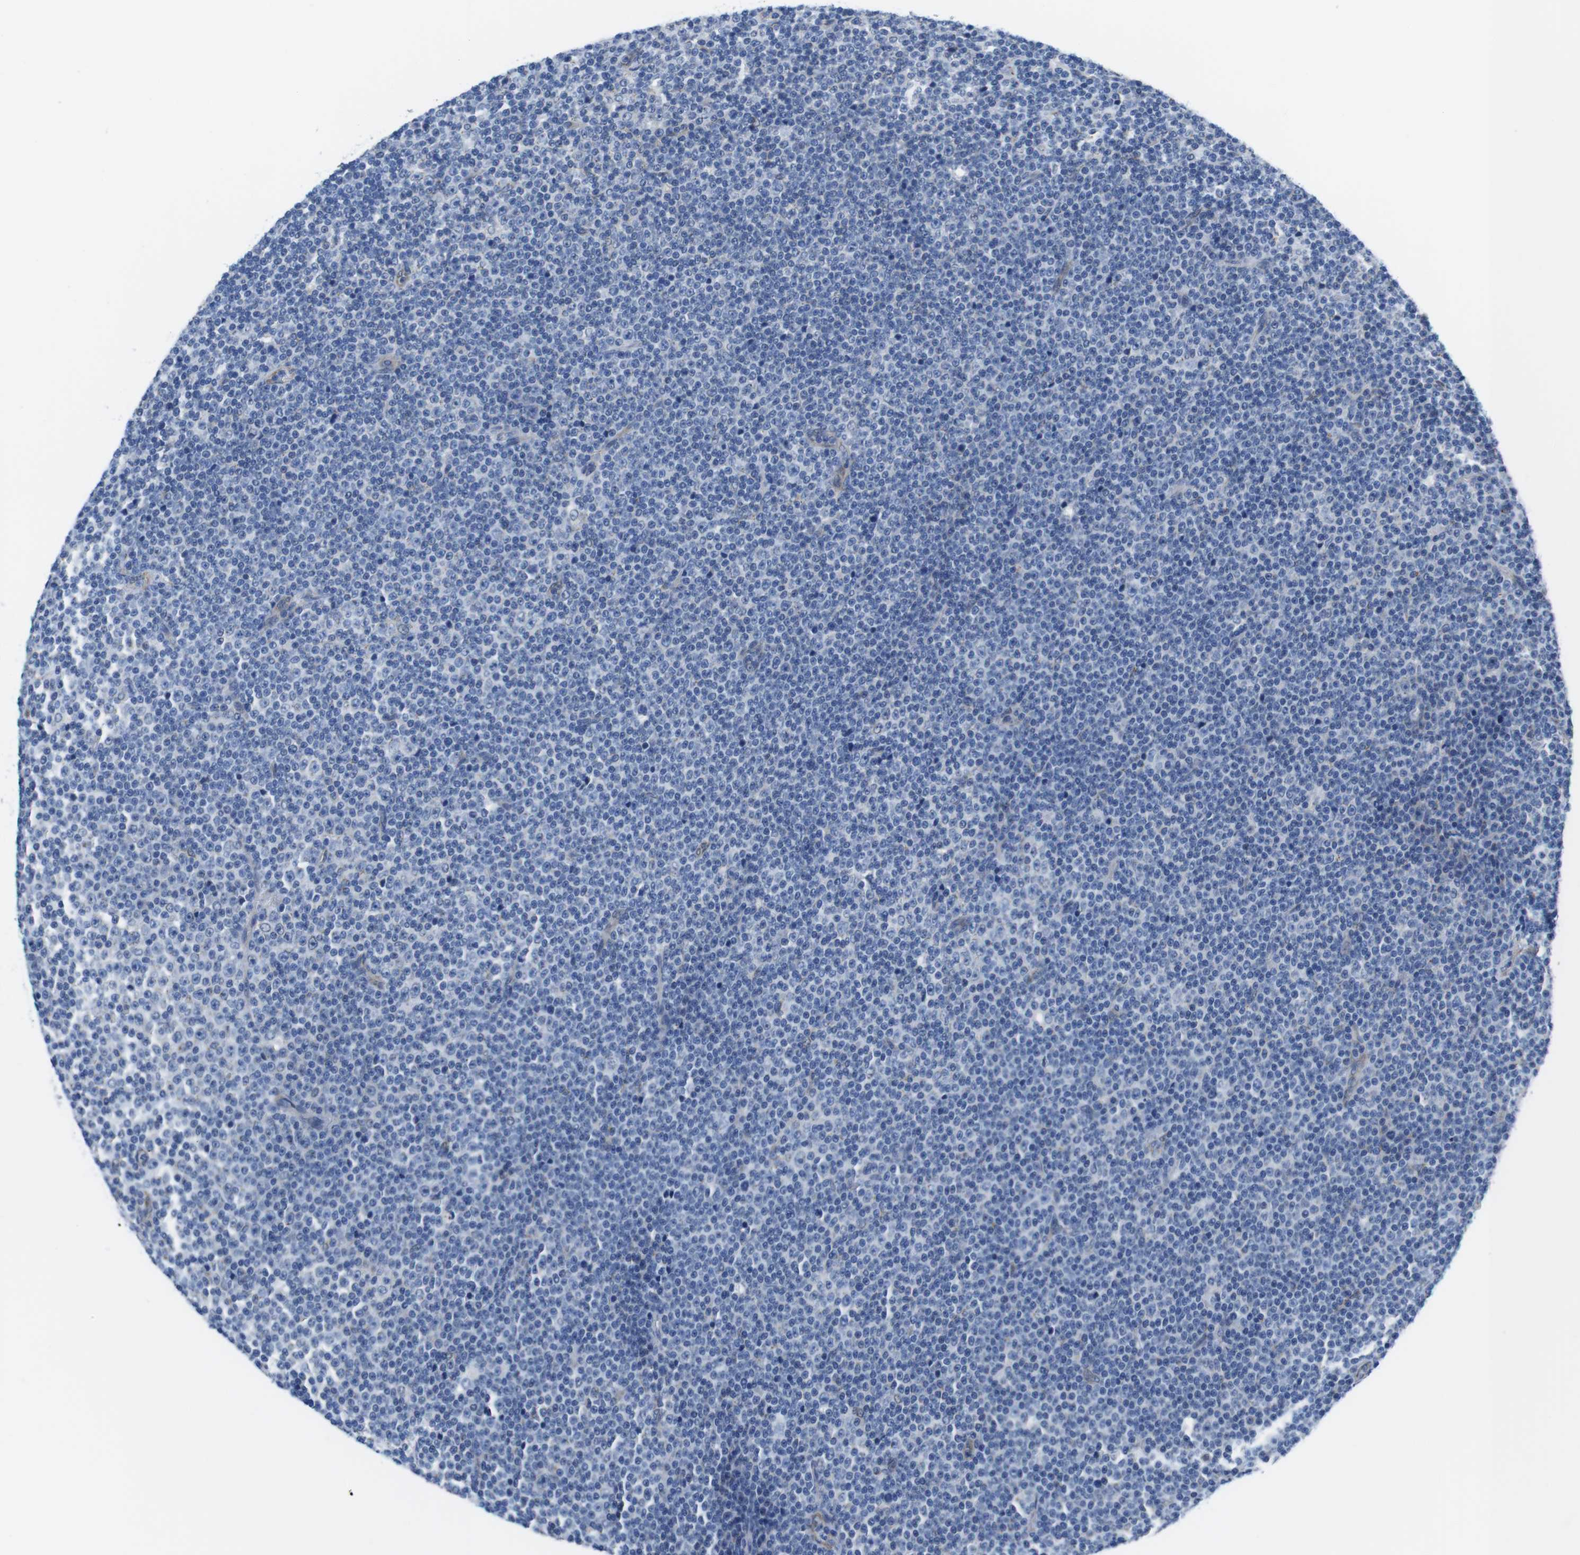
{"staining": {"intensity": "negative", "quantity": "none", "location": "none"}, "tissue": "lymphoma", "cell_type": "Tumor cells", "image_type": "cancer", "snomed": [{"axis": "morphology", "description": "Malignant lymphoma, non-Hodgkin's type, Low grade"}, {"axis": "topography", "description": "Lymph node"}], "caption": "Tumor cells show no significant positivity in malignant lymphoma, non-Hodgkin's type (low-grade). (Brightfield microscopy of DAB (3,3'-diaminobenzidine) immunohistochemistry (IHC) at high magnification).", "gene": "CDH8", "patient": {"sex": "female", "age": 67}}